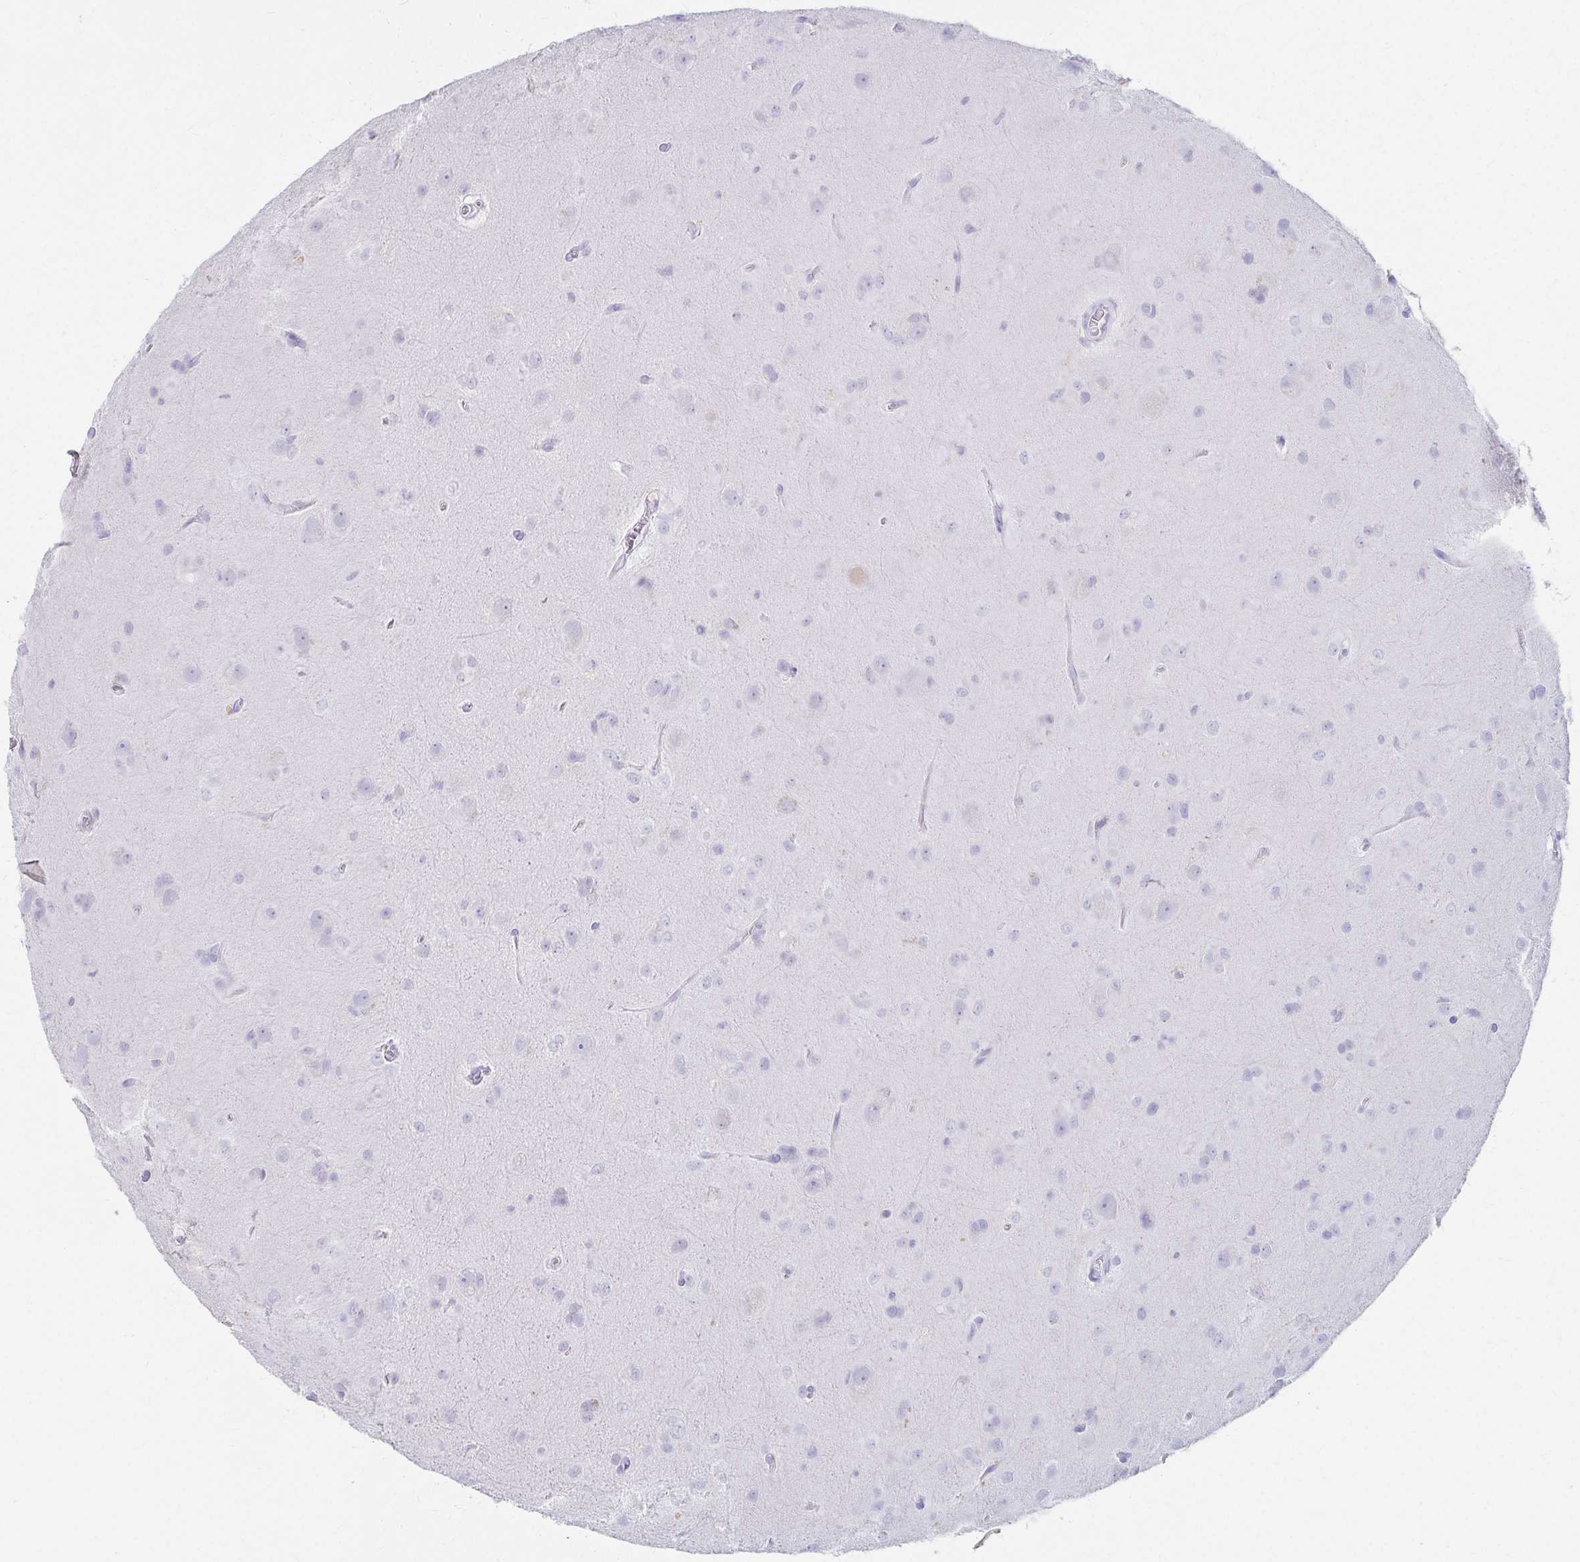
{"staining": {"intensity": "negative", "quantity": "none", "location": "none"}, "tissue": "glioma", "cell_type": "Tumor cells", "image_type": "cancer", "snomed": [{"axis": "morphology", "description": "Glioma, malignant, Low grade"}, {"axis": "topography", "description": "Brain"}], "caption": "Histopathology image shows no protein positivity in tumor cells of malignant glioma (low-grade) tissue.", "gene": "DPEP3", "patient": {"sex": "male", "age": 58}}